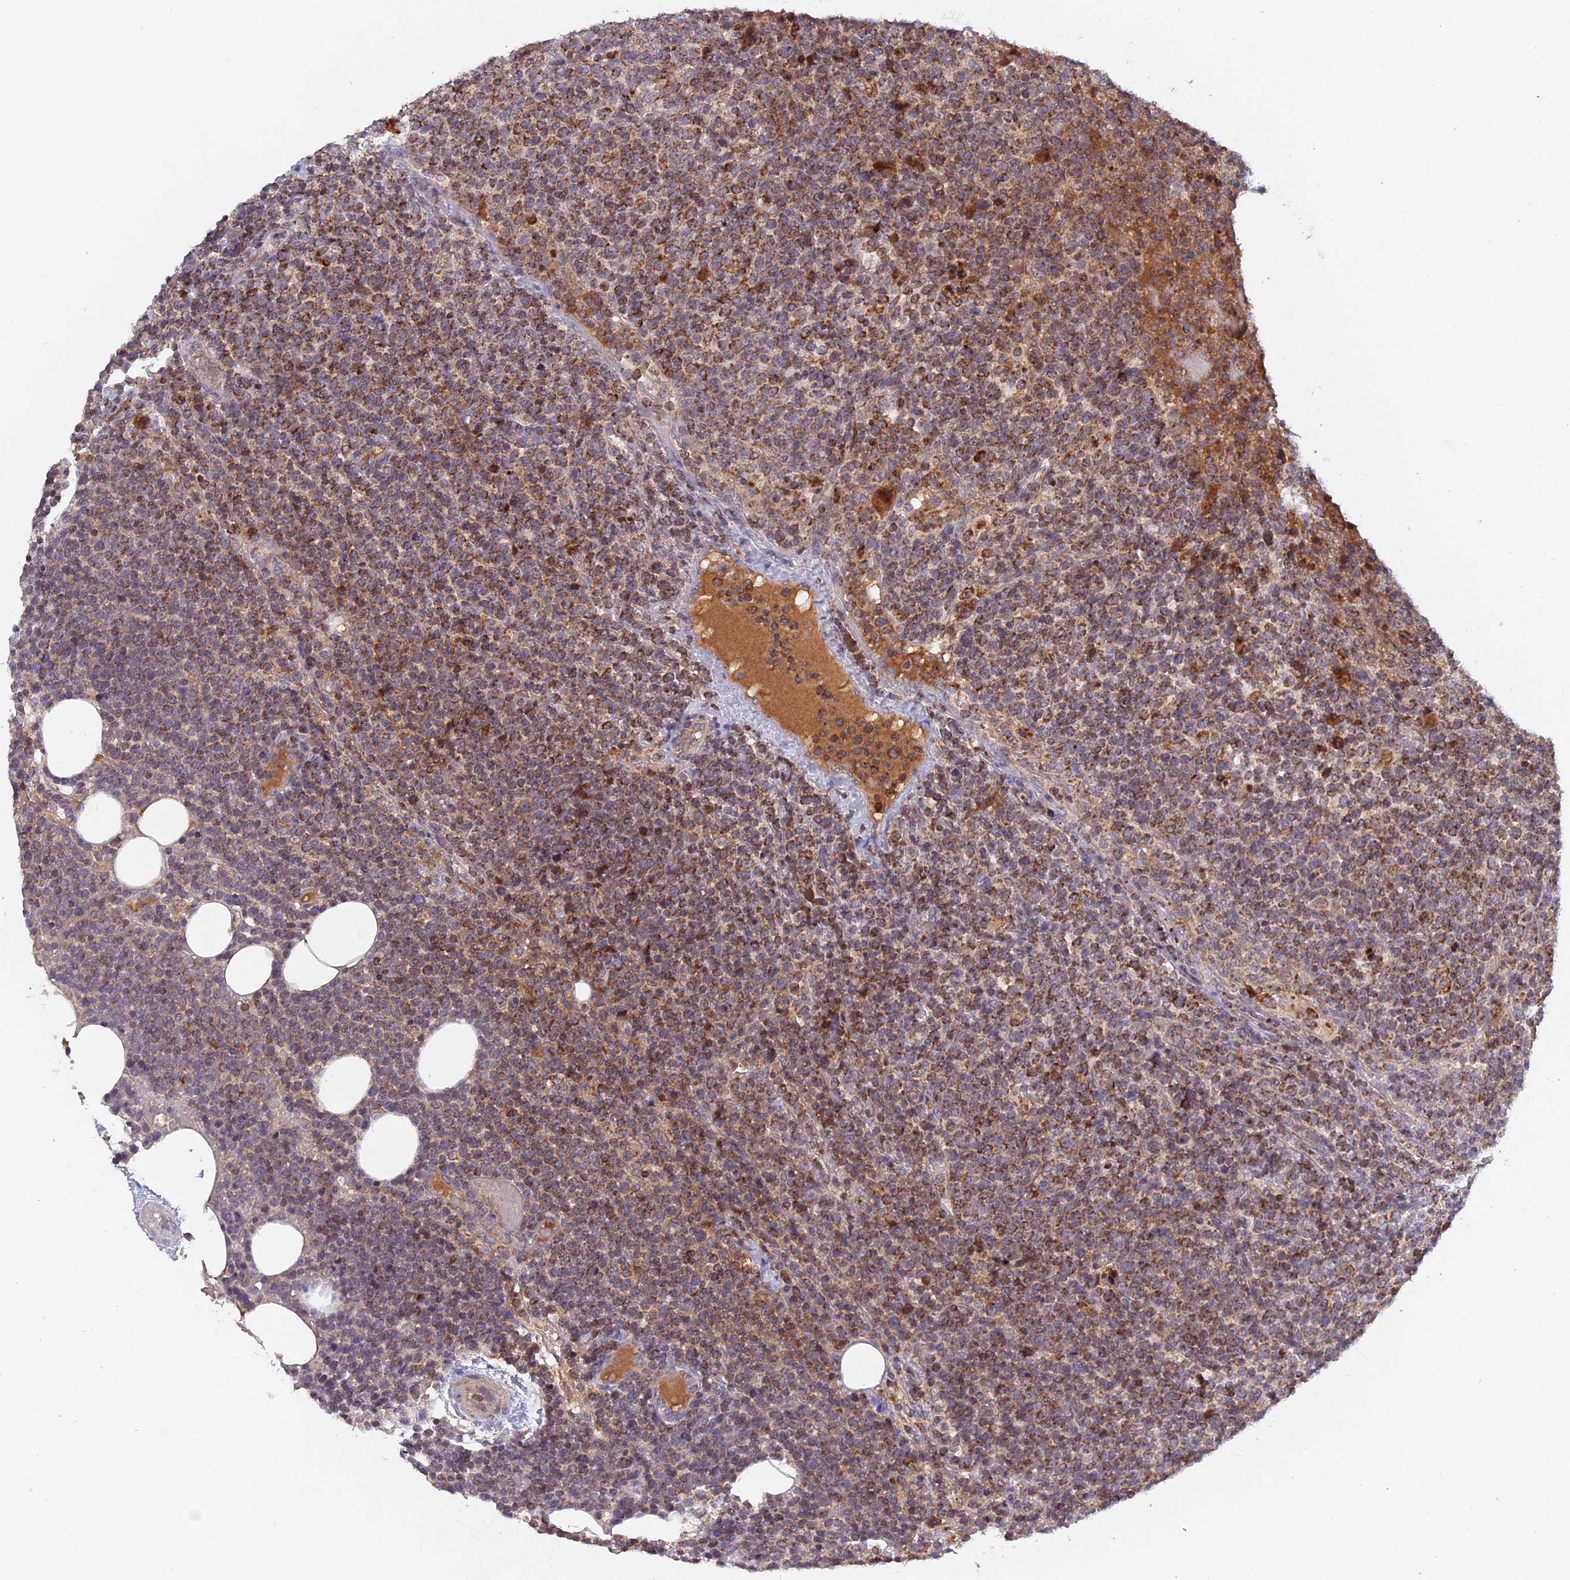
{"staining": {"intensity": "moderate", "quantity": "25%-75%", "location": "cytoplasmic/membranous"}, "tissue": "lymphoma", "cell_type": "Tumor cells", "image_type": "cancer", "snomed": [{"axis": "morphology", "description": "Malignant lymphoma, non-Hodgkin's type, High grade"}, {"axis": "topography", "description": "Lymph node"}], "caption": "This is a micrograph of IHC staining of malignant lymphoma, non-Hodgkin's type (high-grade), which shows moderate staining in the cytoplasmic/membranous of tumor cells.", "gene": "MPV17L", "patient": {"sex": "male", "age": 61}}